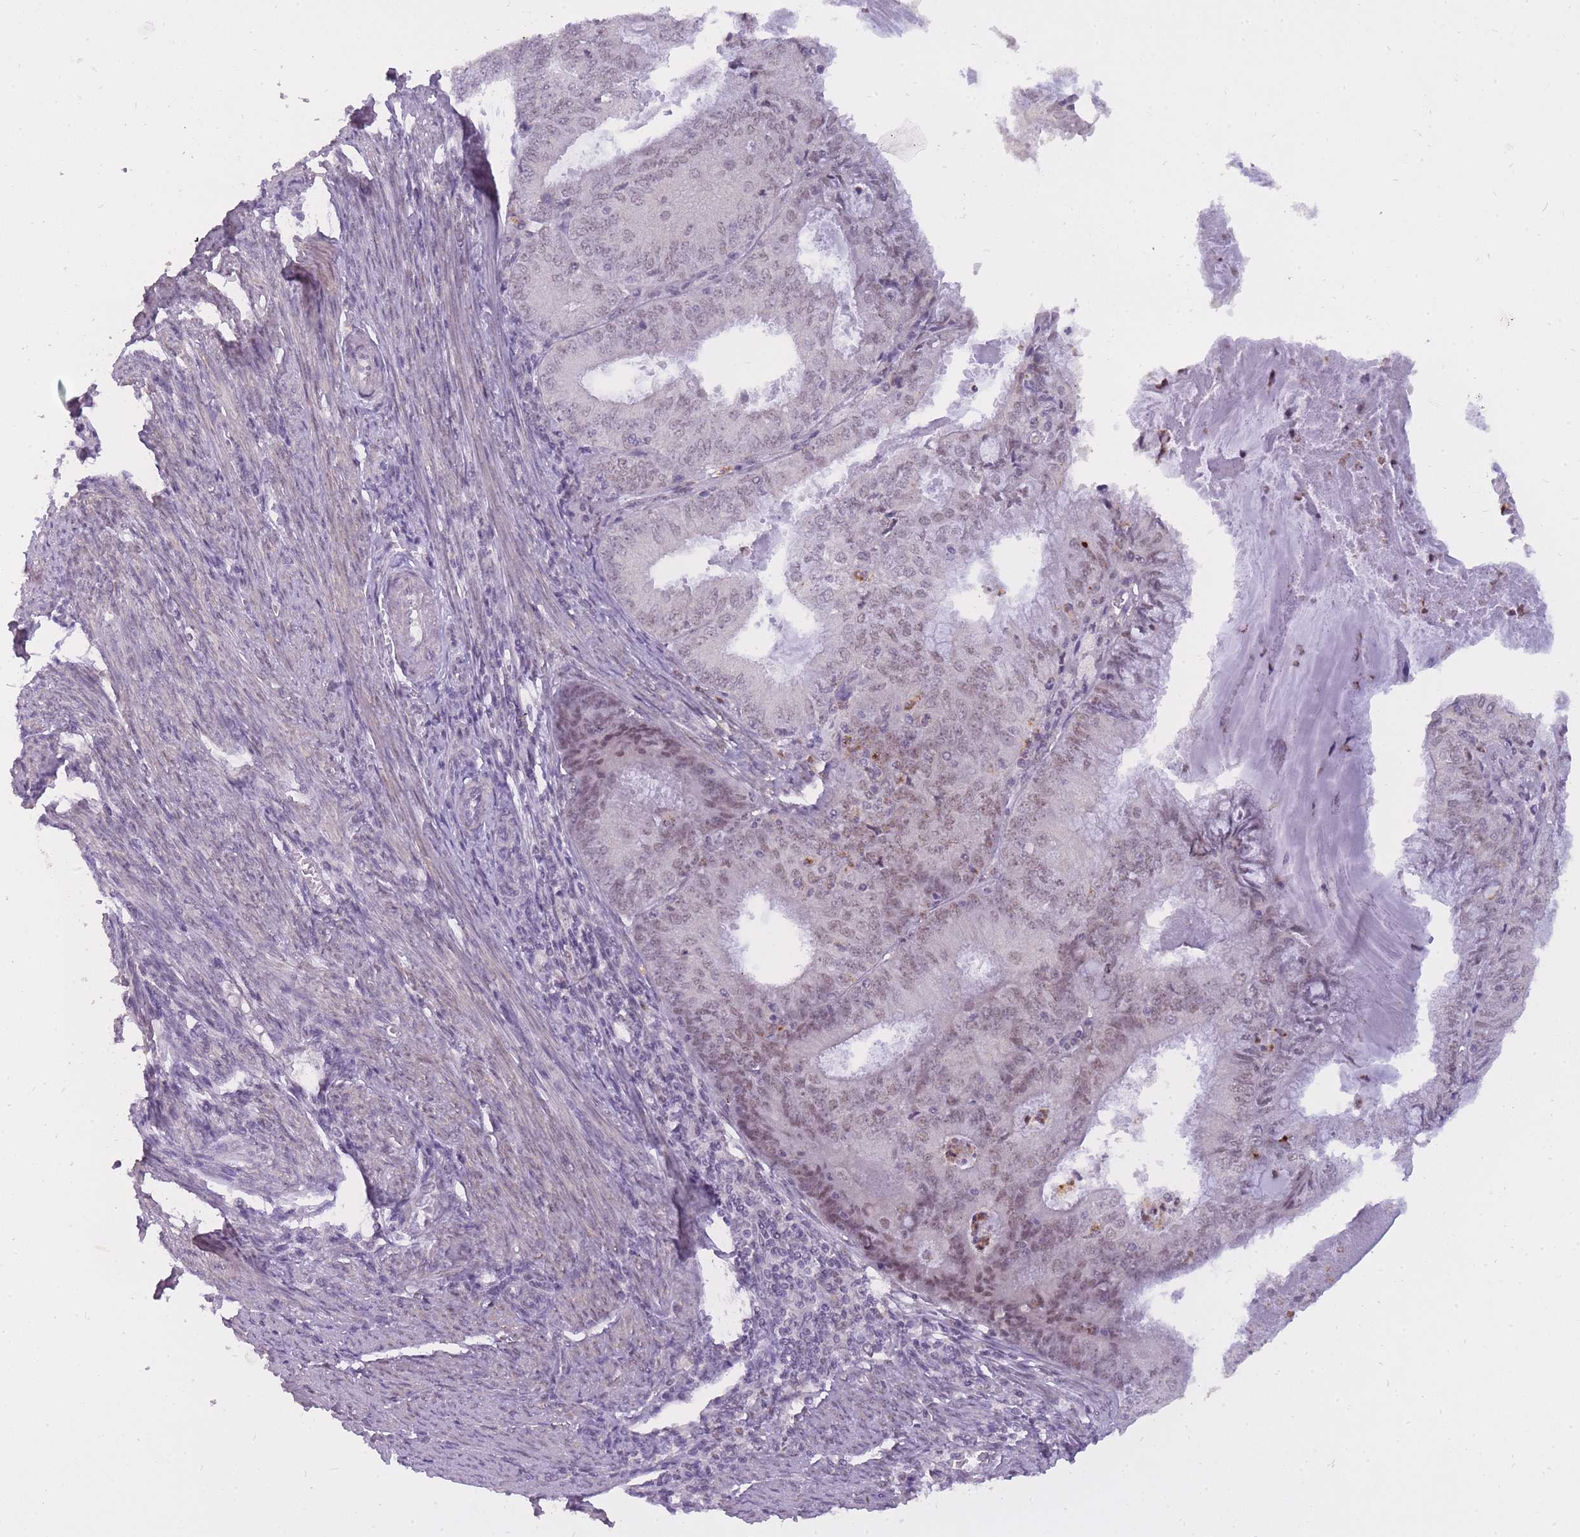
{"staining": {"intensity": "moderate", "quantity": "25%-75%", "location": "nuclear"}, "tissue": "endometrial cancer", "cell_type": "Tumor cells", "image_type": "cancer", "snomed": [{"axis": "morphology", "description": "Adenocarcinoma, NOS"}, {"axis": "topography", "description": "Endometrium"}], "caption": "Endometrial adenocarcinoma stained with a brown dye reveals moderate nuclear positive expression in approximately 25%-75% of tumor cells.", "gene": "TIGD1", "patient": {"sex": "female", "age": 57}}